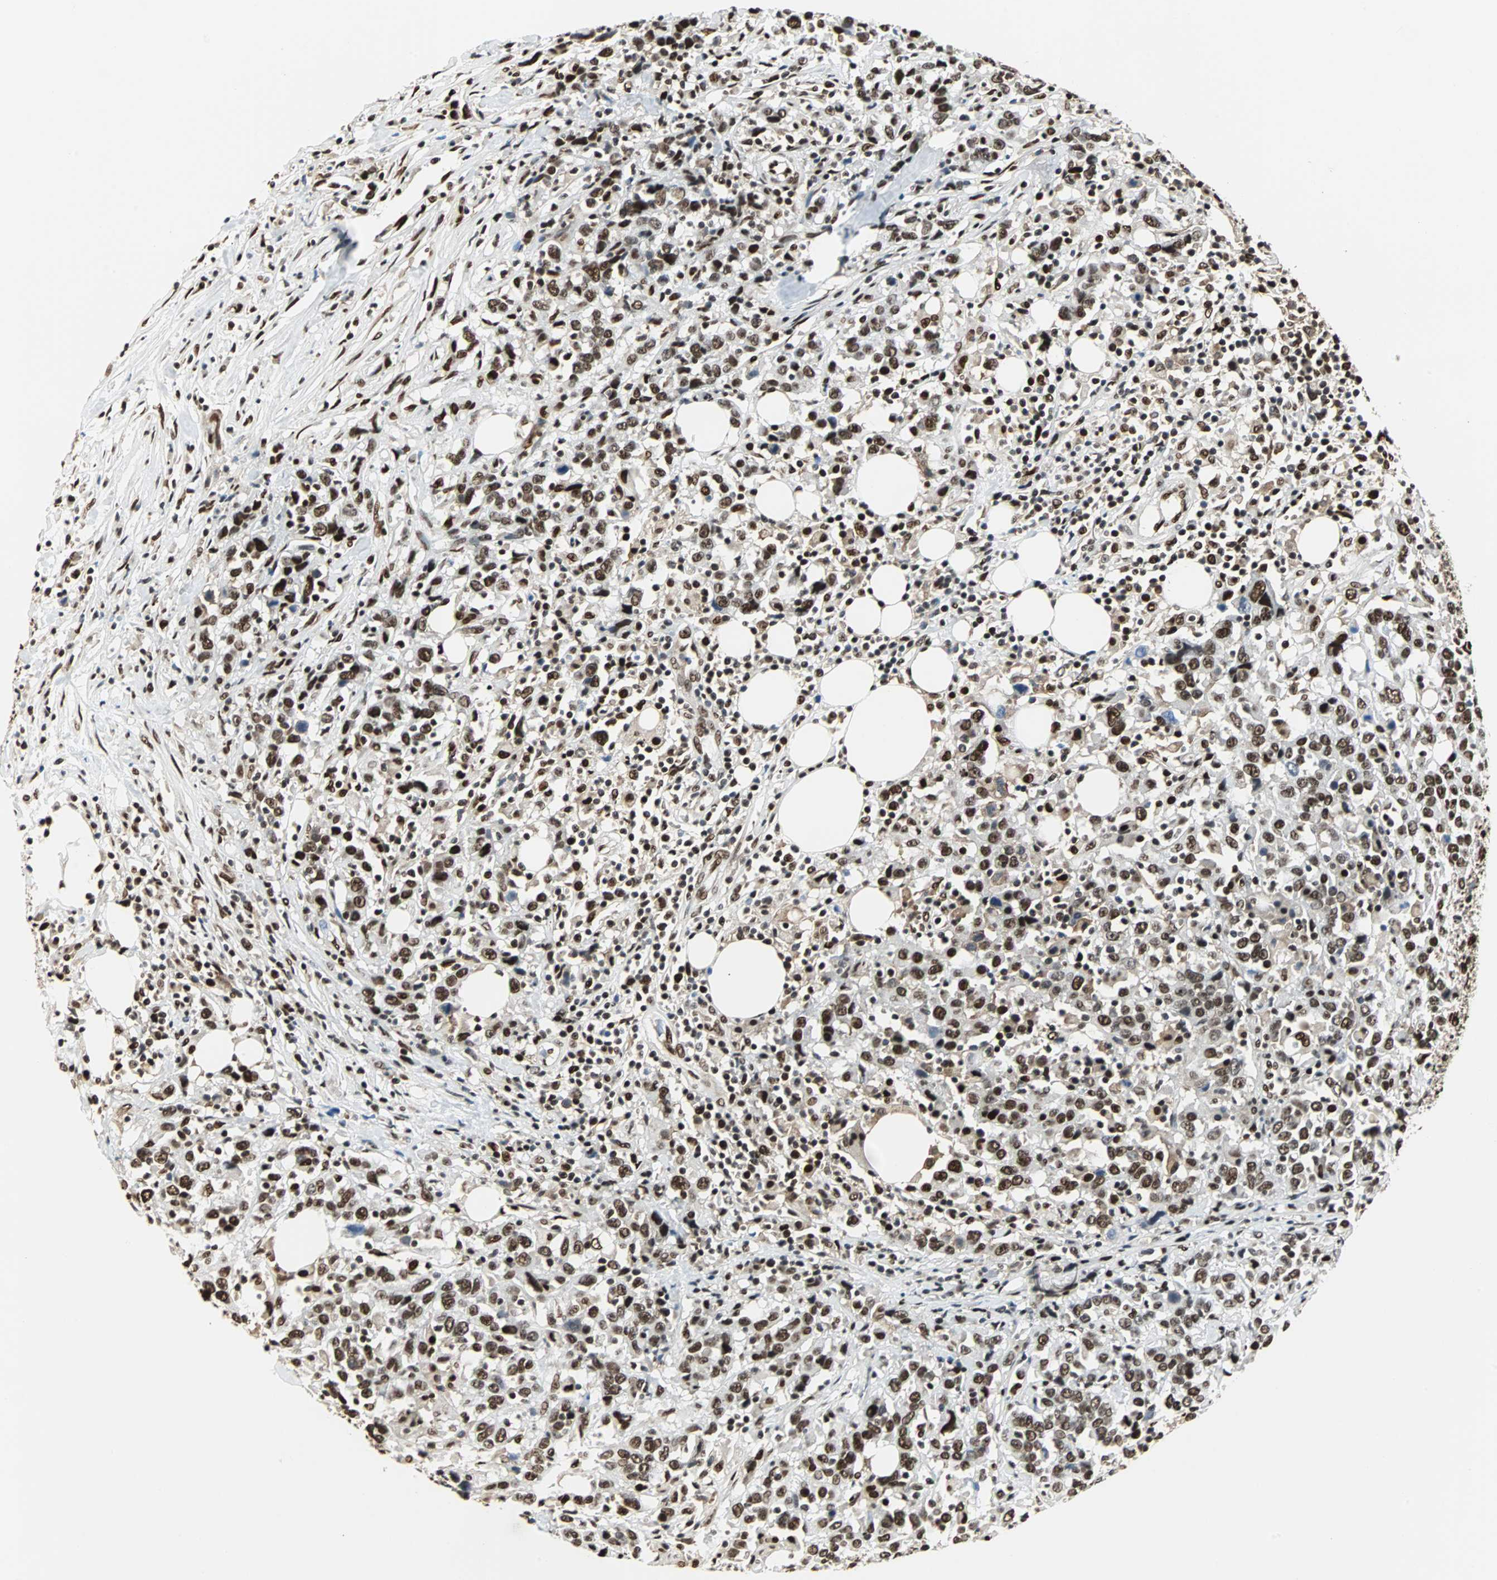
{"staining": {"intensity": "strong", "quantity": ">75%", "location": "nuclear"}, "tissue": "urothelial cancer", "cell_type": "Tumor cells", "image_type": "cancer", "snomed": [{"axis": "morphology", "description": "Urothelial carcinoma, High grade"}, {"axis": "topography", "description": "Urinary bladder"}], "caption": "An immunohistochemistry (IHC) photomicrograph of neoplastic tissue is shown. Protein staining in brown labels strong nuclear positivity in urothelial cancer within tumor cells.", "gene": "XRCC4", "patient": {"sex": "male", "age": 61}}